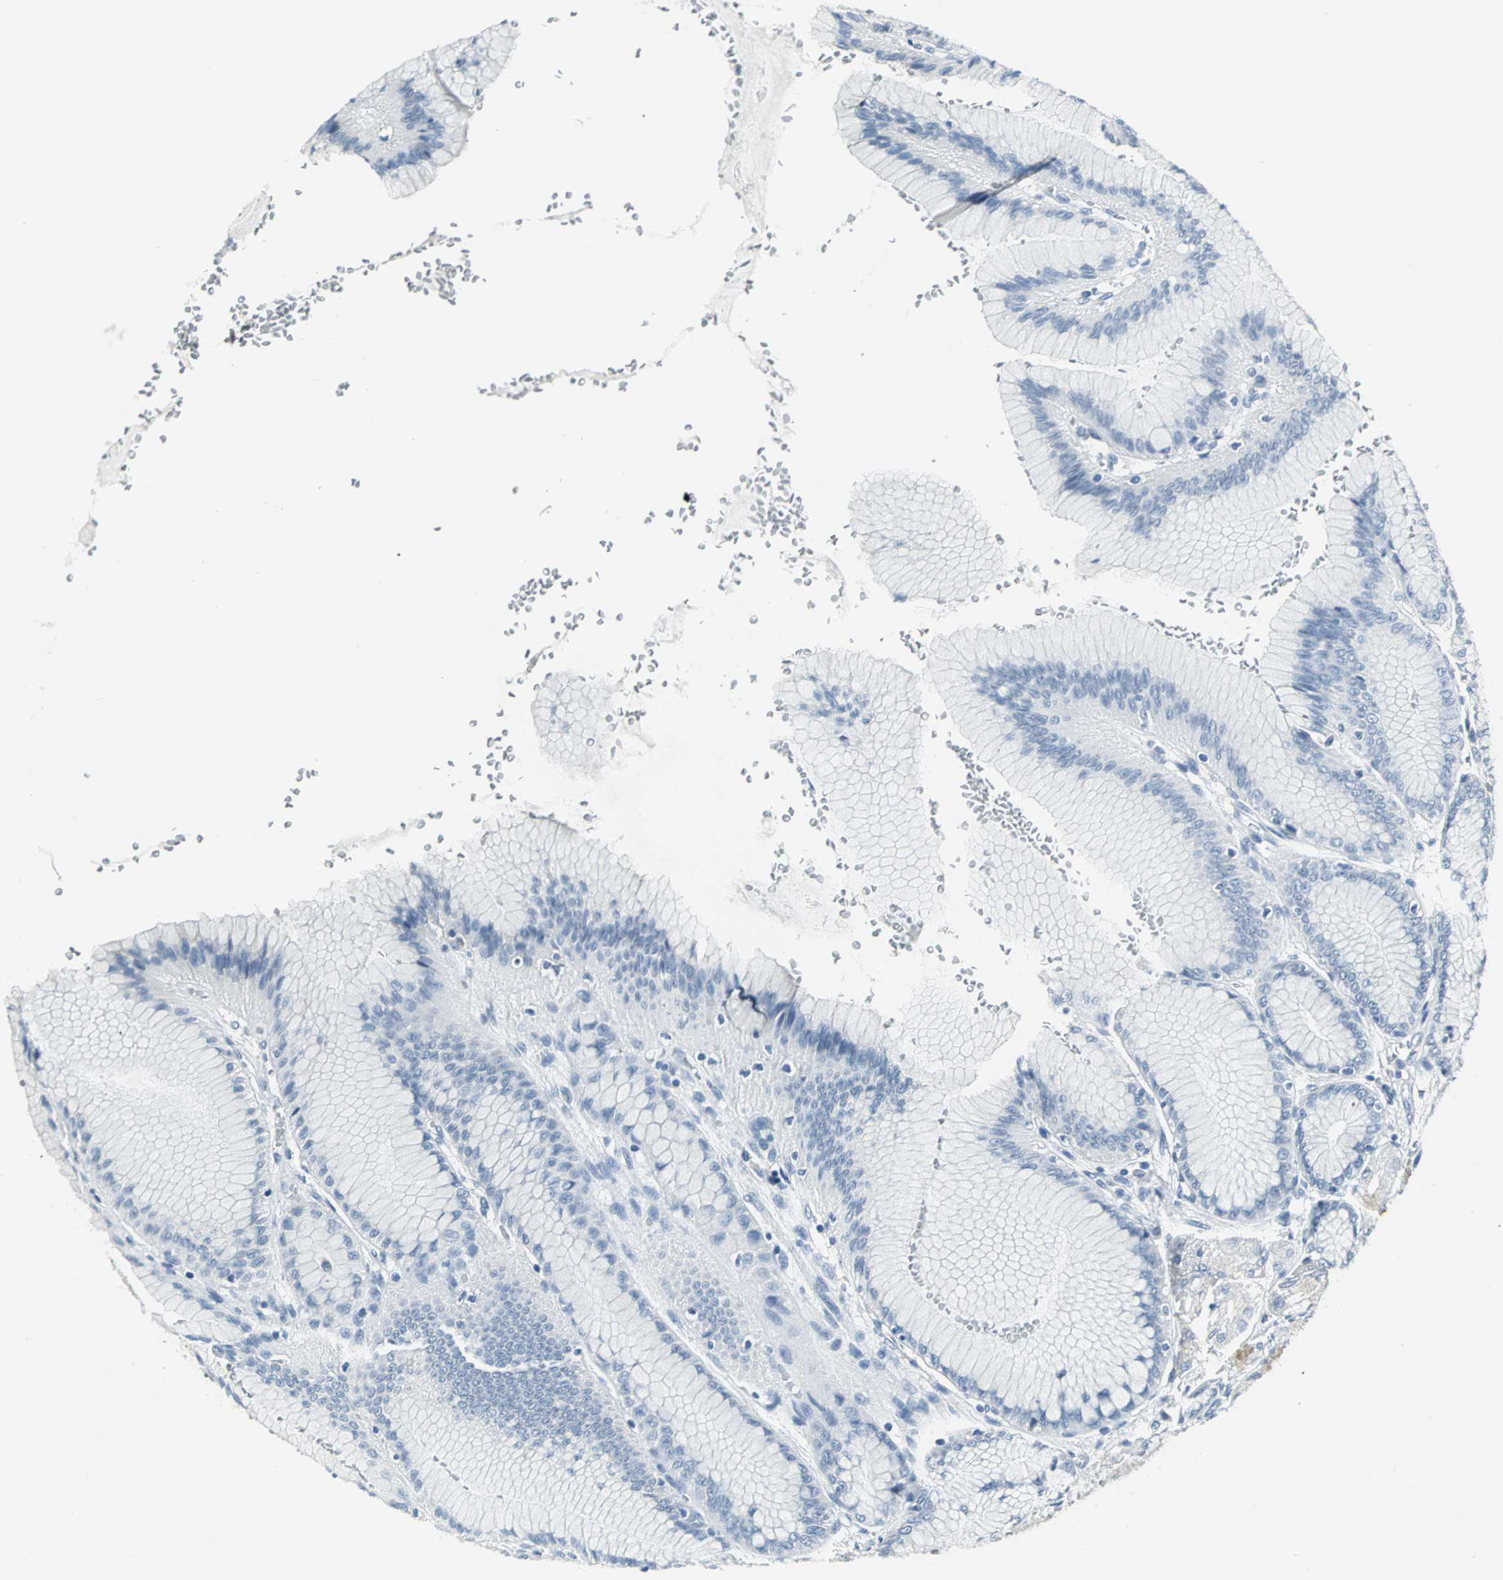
{"staining": {"intensity": "weak", "quantity": "<25%", "location": "cytoplasmic/membranous"}, "tissue": "stomach", "cell_type": "Glandular cells", "image_type": "normal", "snomed": [{"axis": "morphology", "description": "Normal tissue, NOS"}, {"axis": "morphology", "description": "Adenocarcinoma, NOS"}, {"axis": "topography", "description": "Stomach"}, {"axis": "topography", "description": "Stomach, lower"}], "caption": "Immunohistochemical staining of unremarkable human stomach exhibits no significant positivity in glandular cells.", "gene": "SLC2A5", "patient": {"sex": "female", "age": 65}}